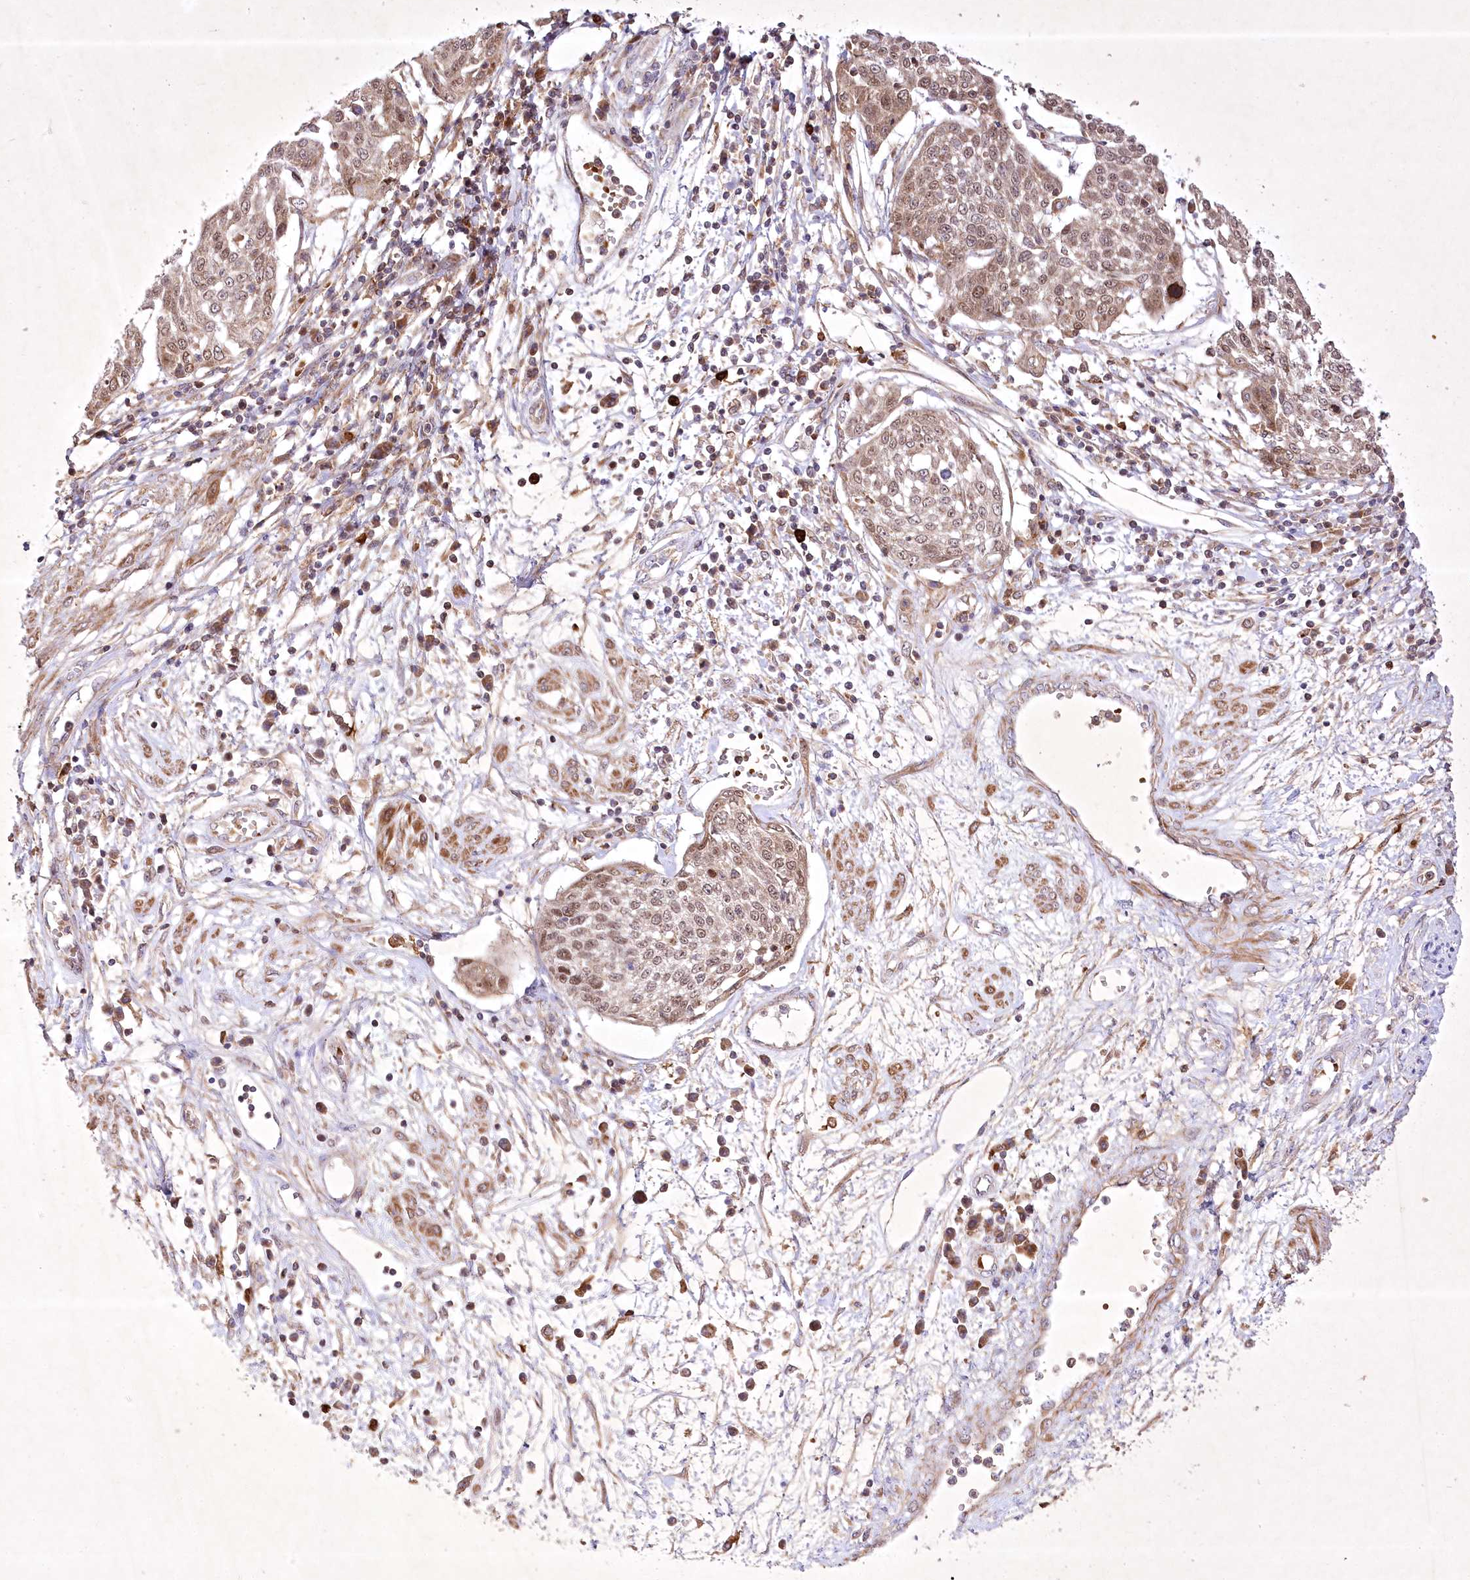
{"staining": {"intensity": "moderate", "quantity": ">75%", "location": "cytoplasmic/membranous,nuclear"}, "tissue": "cervical cancer", "cell_type": "Tumor cells", "image_type": "cancer", "snomed": [{"axis": "morphology", "description": "Squamous cell carcinoma, NOS"}, {"axis": "topography", "description": "Cervix"}], "caption": "IHC (DAB) staining of cervical squamous cell carcinoma exhibits moderate cytoplasmic/membranous and nuclear protein expression in approximately >75% of tumor cells.", "gene": "OPA1", "patient": {"sex": "female", "age": 34}}